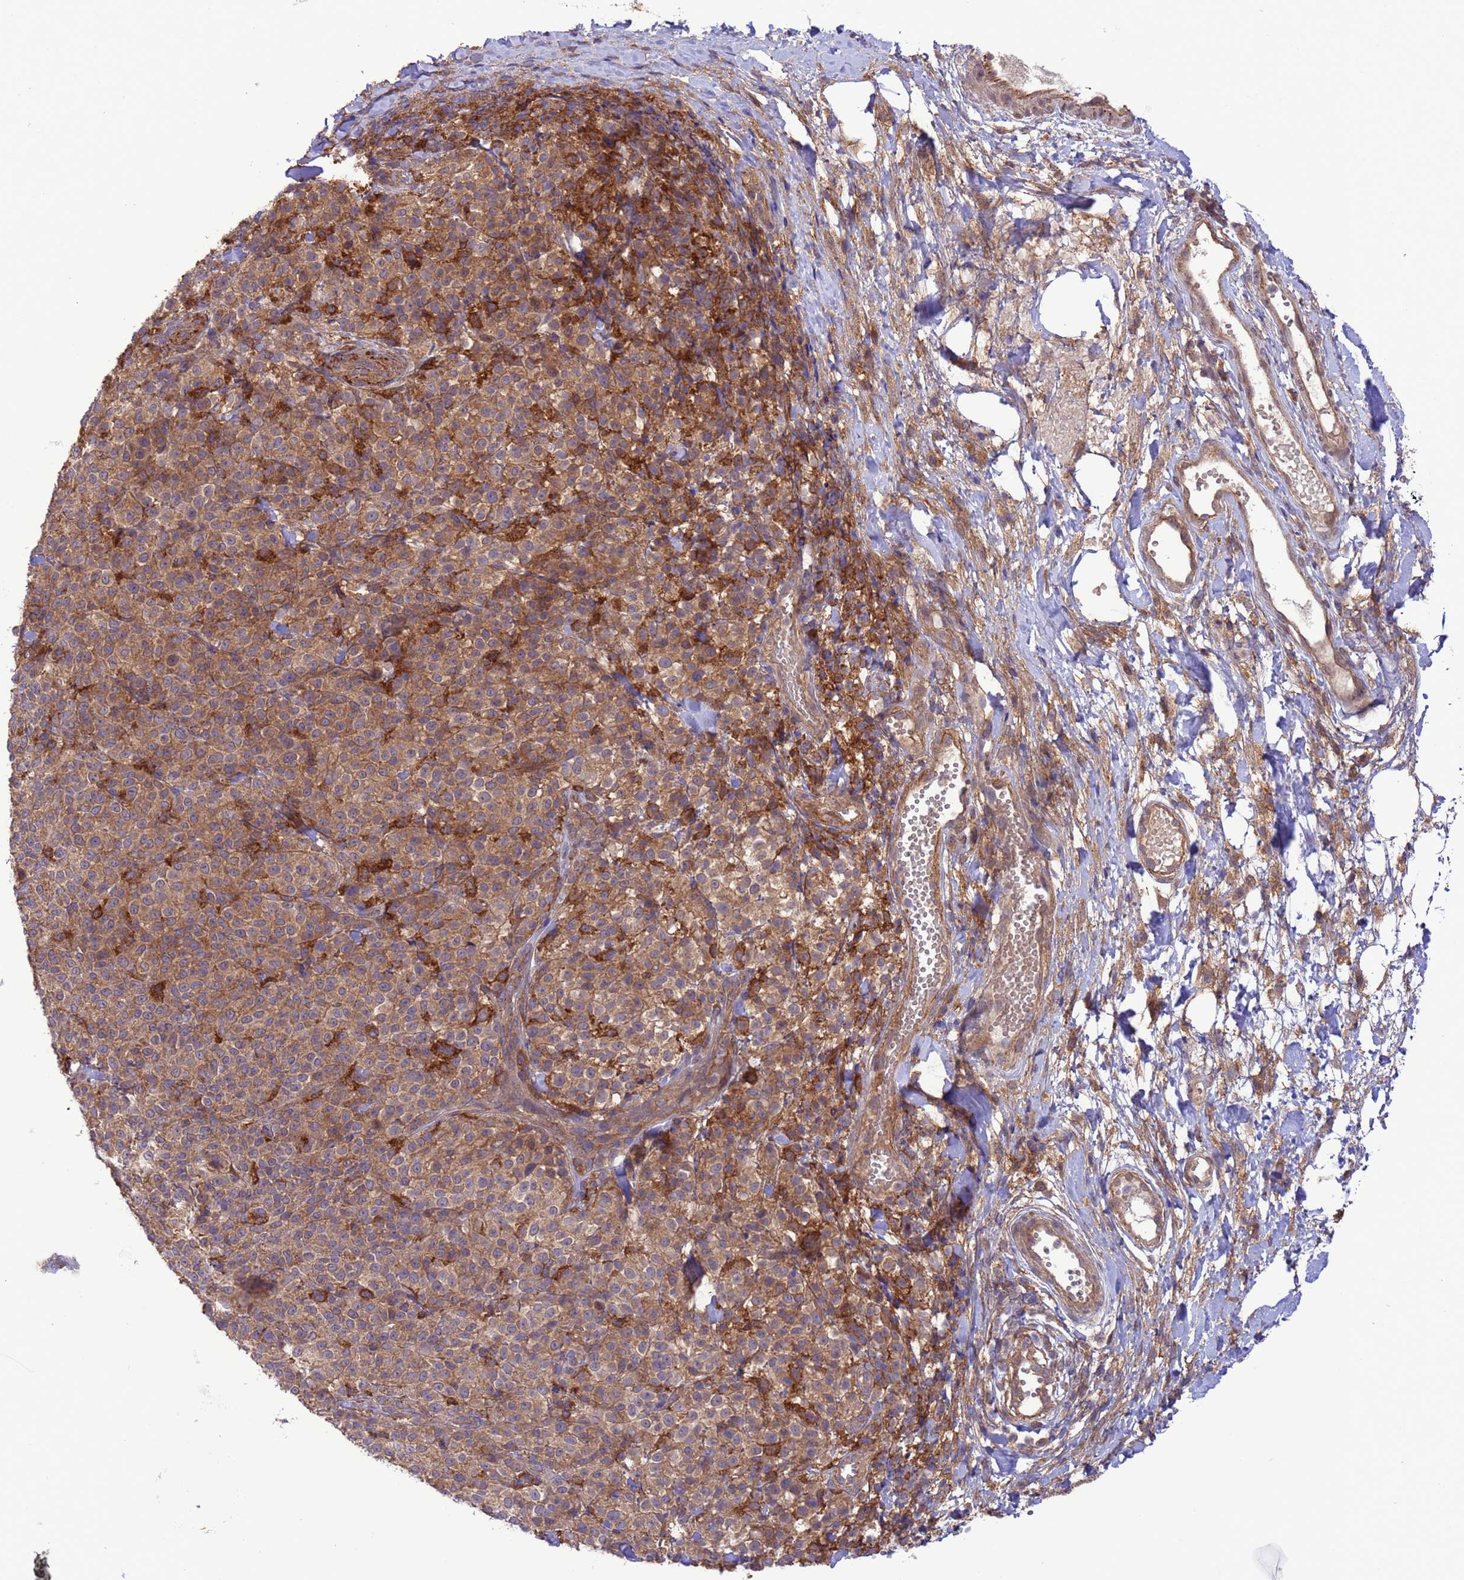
{"staining": {"intensity": "moderate", "quantity": ">75%", "location": "cytoplasmic/membranous"}, "tissue": "melanoma", "cell_type": "Tumor cells", "image_type": "cancer", "snomed": [{"axis": "morphology", "description": "Normal tissue, NOS"}, {"axis": "morphology", "description": "Malignant melanoma, NOS"}, {"axis": "topography", "description": "Skin"}], "caption": "Immunohistochemistry of human malignant melanoma exhibits medium levels of moderate cytoplasmic/membranous expression in about >75% of tumor cells.", "gene": "ARHGAP12", "patient": {"sex": "female", "age": 34}}